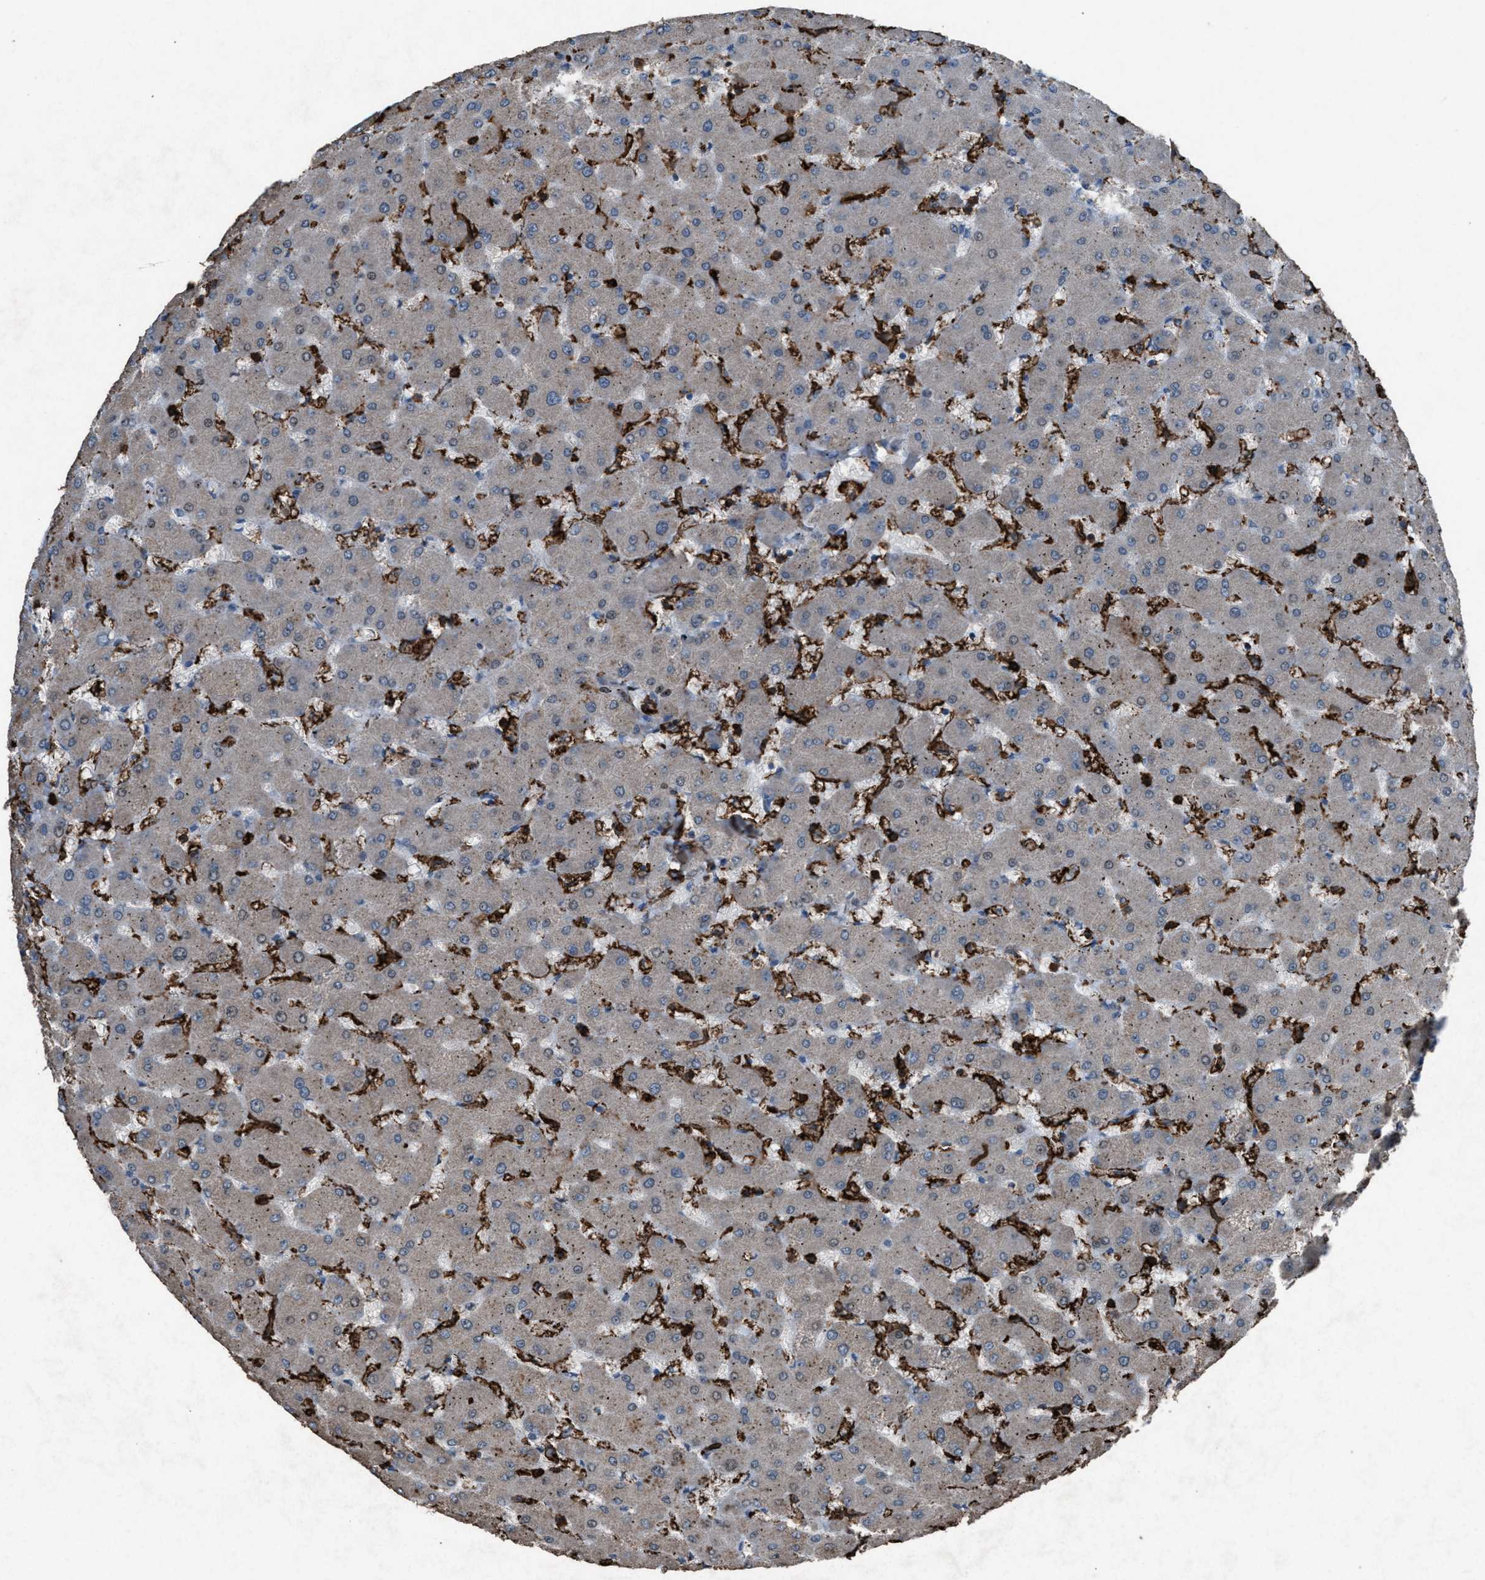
{"staining": {"intensity": "moderate", "quantity": ">75%", "location": "nuclear"}, "tissue": "liver", "cell_type": "Cholangiocytes", "image_type": "normal", "snomed": [{"axis": "morphology", "description": "Normal tissue, NOS"}, {"axis": "topography", "description": "Liver"}], "caption": "Liver stained with DAB immunohistochemistry (IHC) exhibits medium levels of moderate nuclear staining in about >75% of cholangiocytes.", "gene": "FCER1G", "patient": {"sex": "female", "age": 63}}